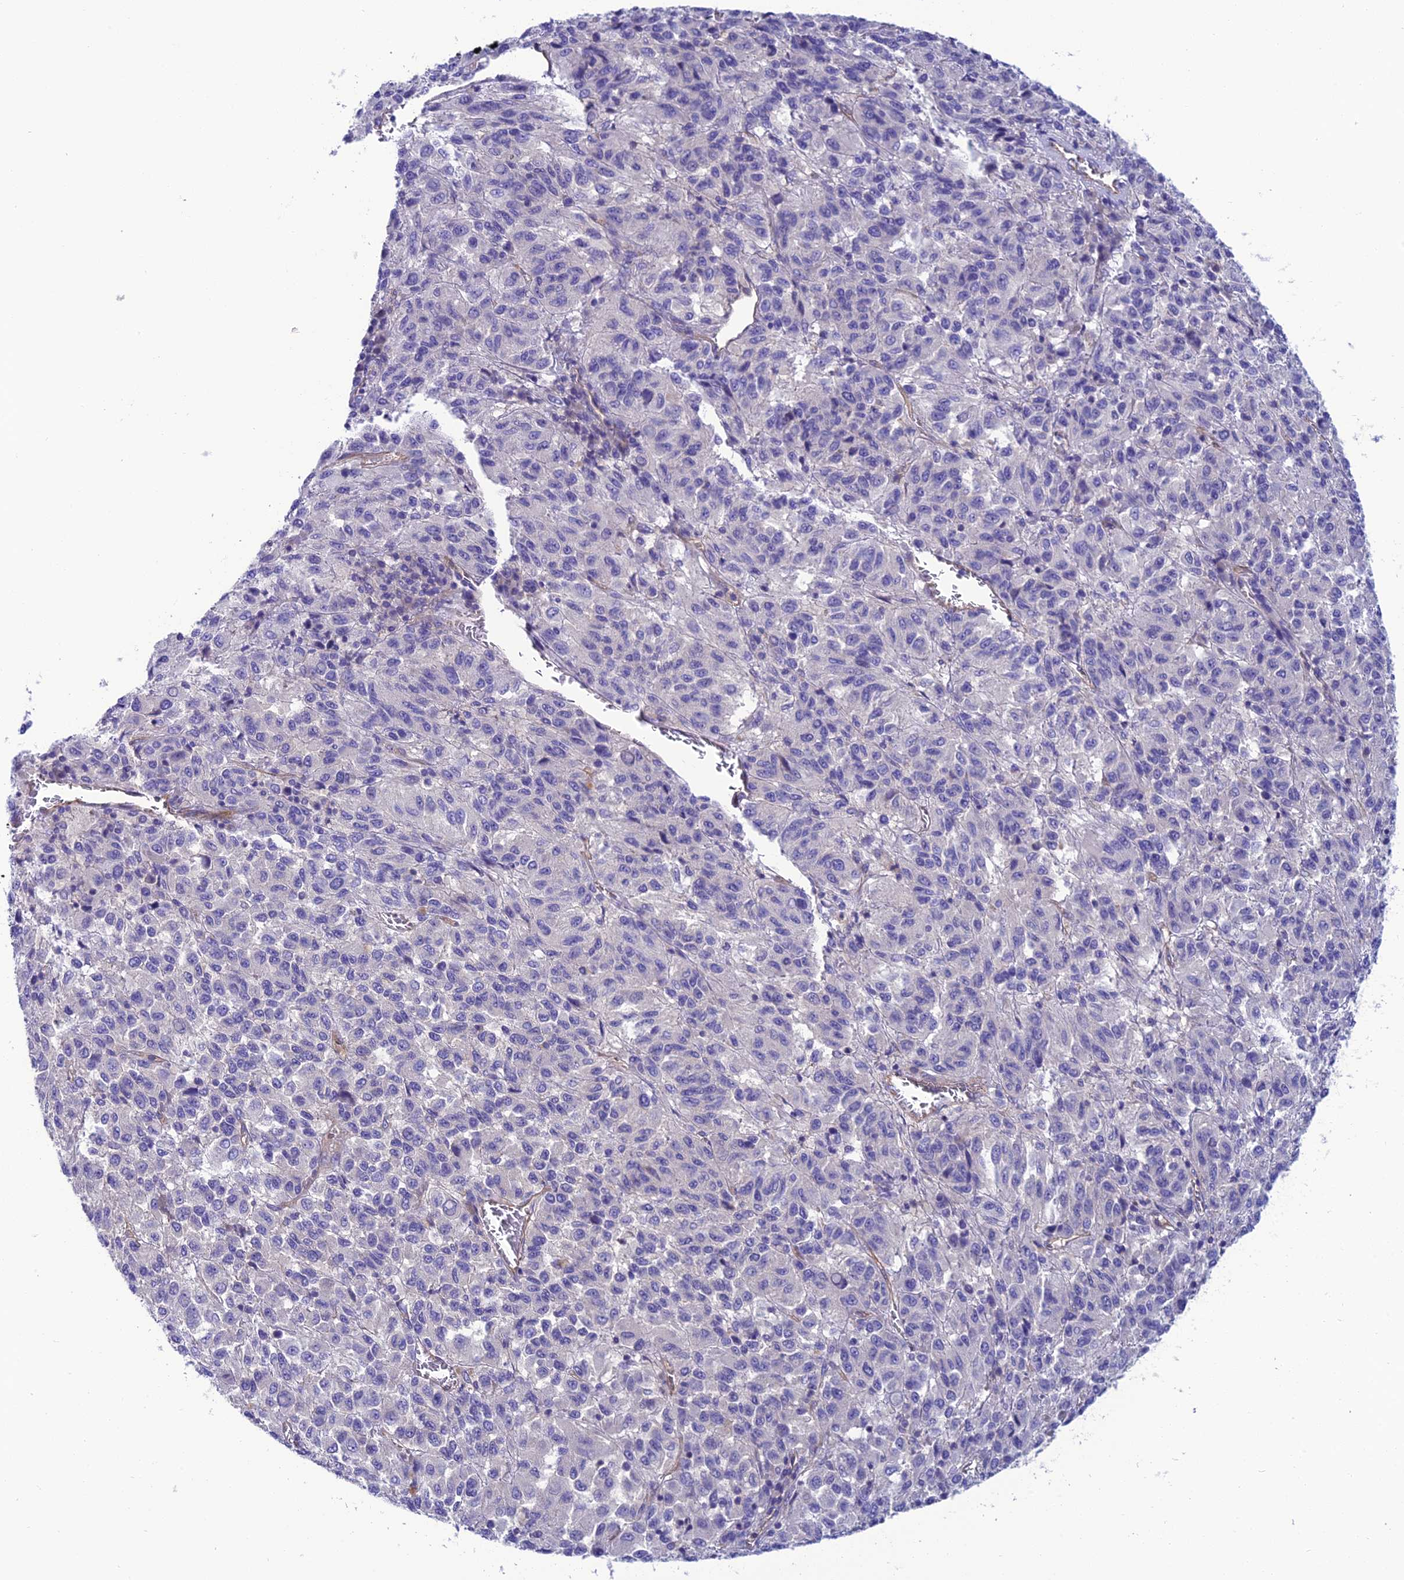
{"staining": {"intensity": "negative", "quantity": "none", "location": "none"}, "tissue": "melanoma", "cell_type": "Tumor cells", "image_type": "cancer", "snomed": [{"axis": "morphology", "description": "Malignant melanoma, Metastatic site"}, {"axis": "topography", "description": "Lung"}], "caption": "High power microscopy photomicrograph of an IHC image of malignant melanoma (metastatic site), revealing no significant positivity in tumor cells.", "gene": "PPFIA3", "patient": {"sex": "male", "age": 64}}